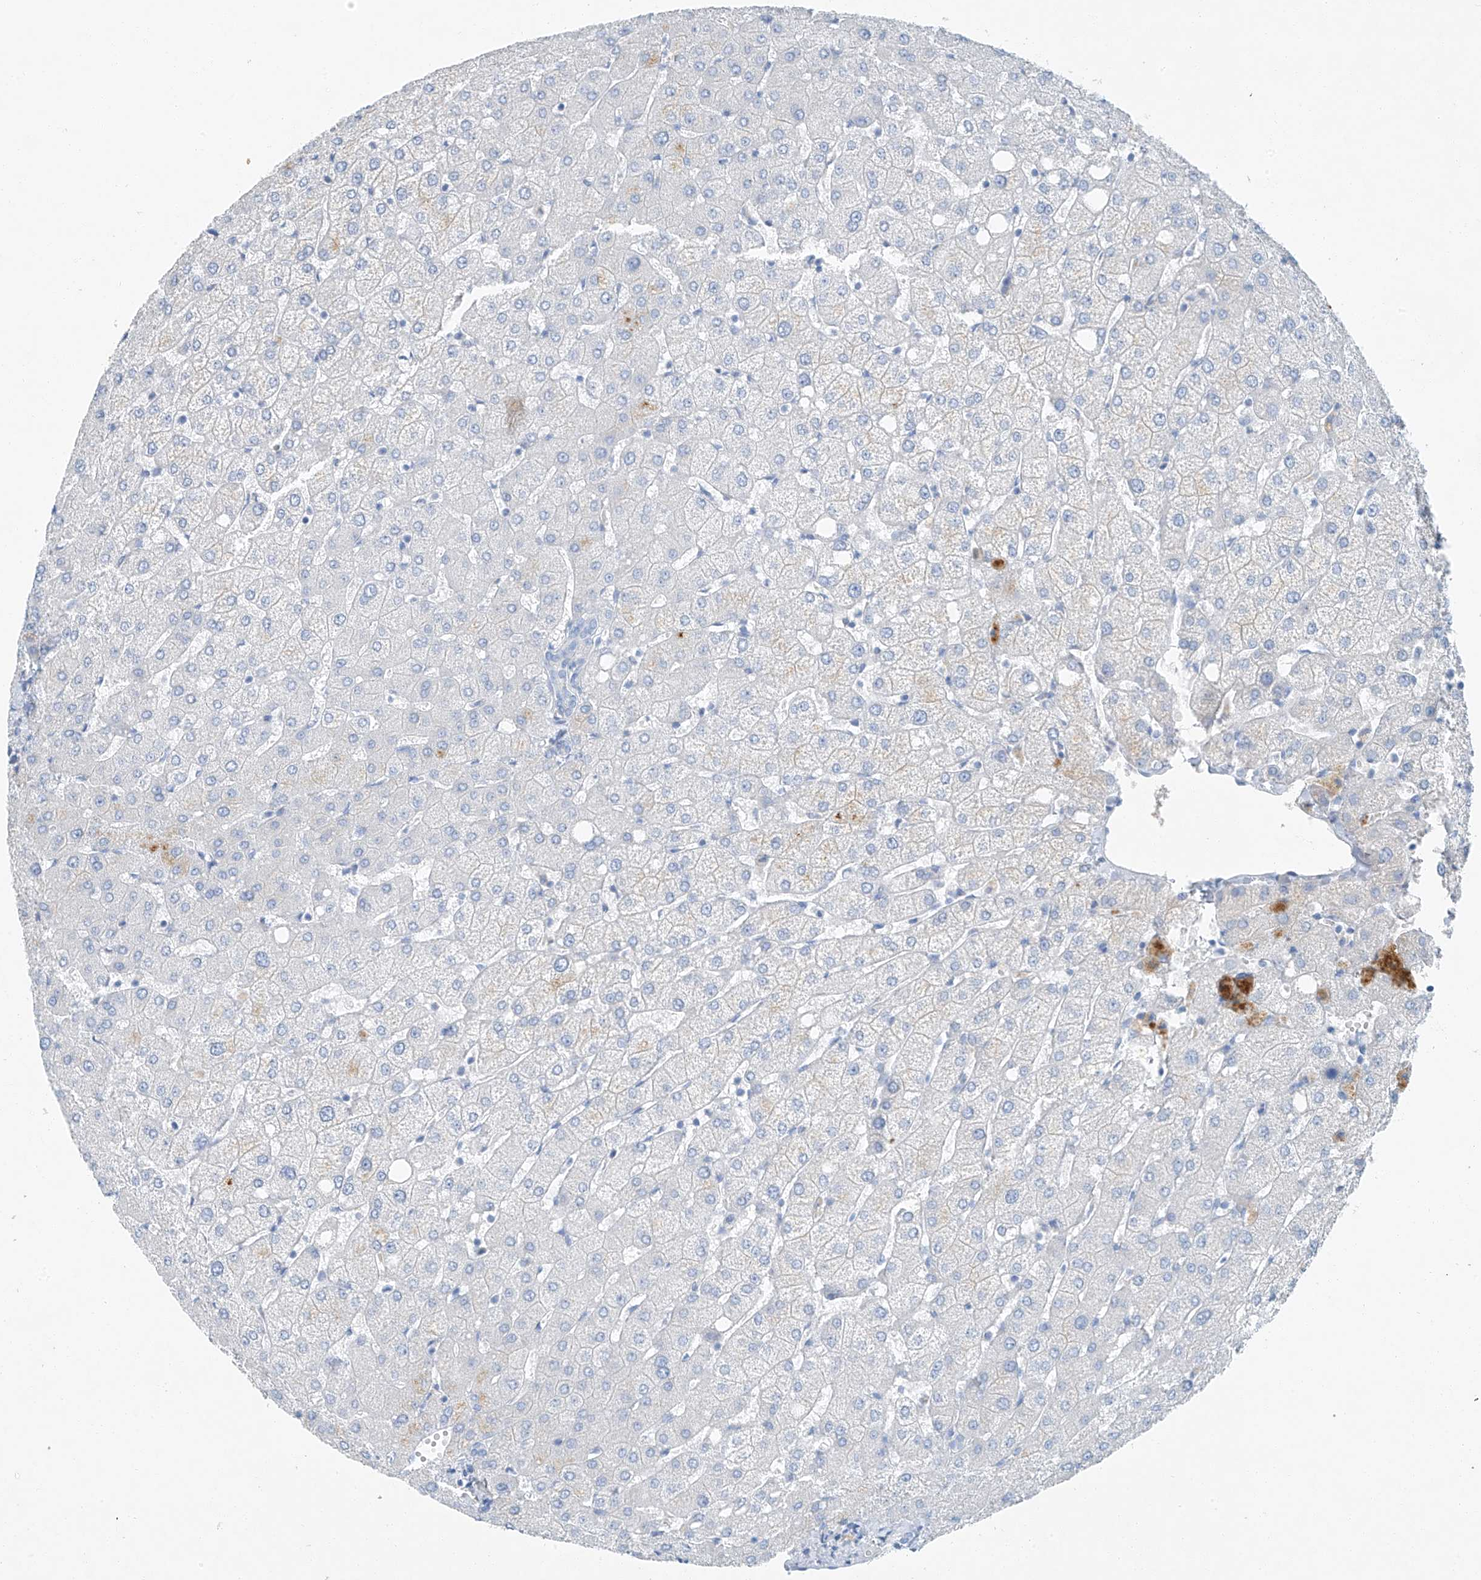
{"staining": {"intensity": "negative", "quantity": "none", "location": "none"}, "tissue": "liver", "cell_type": "Cholangiocytes", "image_type": "normal", "snomed": [{"axis": "morphology", "description": "Normal tissue, NOS"}, {"axis": "topography", "description": "Liver"}], "caption": "Protein analysis of unremarkable liver reveals no significant positivity in cholangiocytes.", "gene": "C1orf87", "patient": {"sex": "female", "age": 54}}